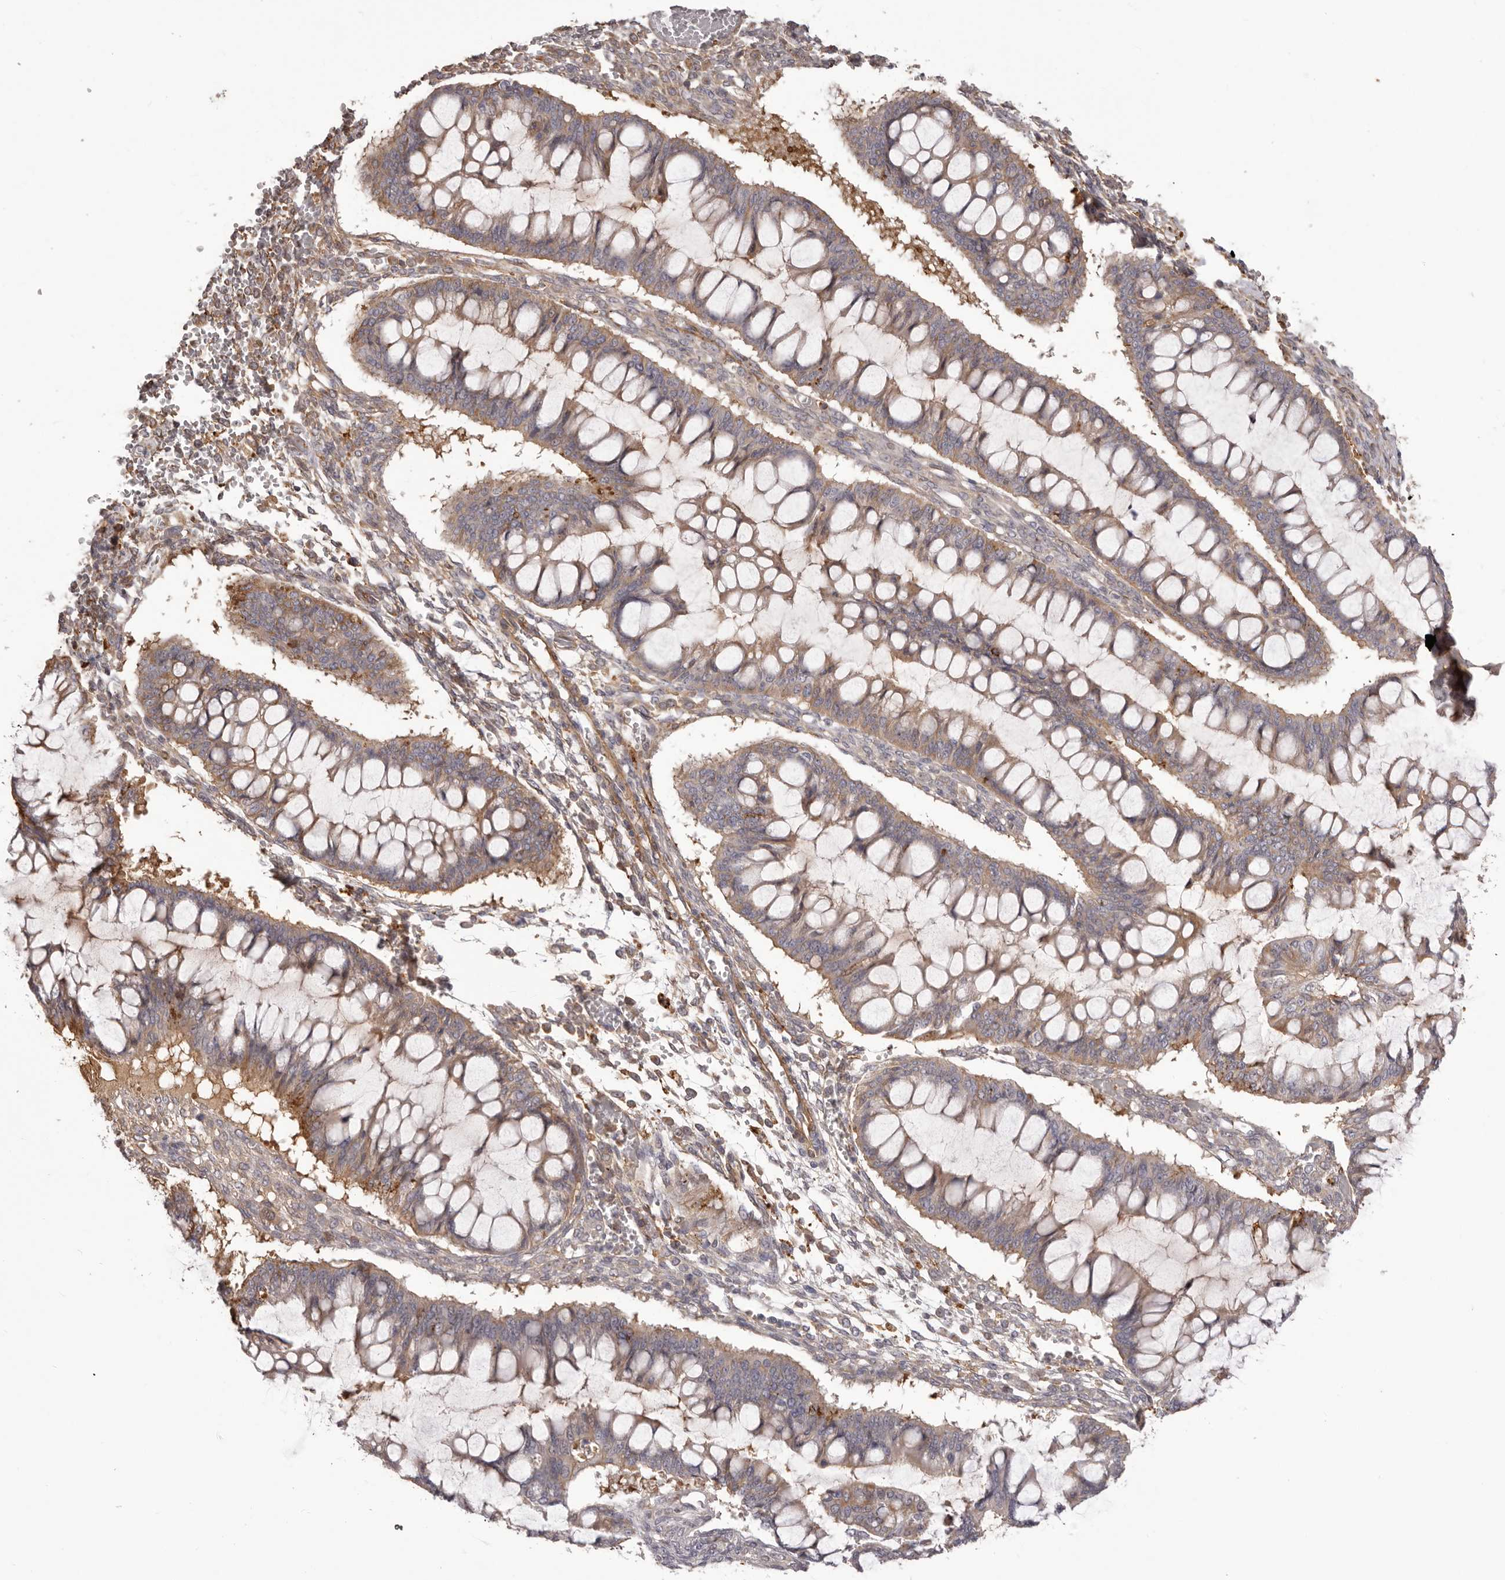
{"staining": {"intensity": "moderate", "quantity": "25%-75%", "location": "cytoplasmic/membranous"}, "tissue": "ovarian cancer", "cell_type": "Tumor cells", "image_type": "cancer", "snomed": [{"axis": "morphology", "description": "Cystadenocarcinoma, mucinous, NOS"}, {"axis": "topography", "description": "Ovary"}], "caption": "A brown stain highlights moderate cytoplasmic/membranous staining of a protein in human ovarian cancer tumor cells.", "gene": "OTUD3", "patient": {"sex": "female", "age": 73}}